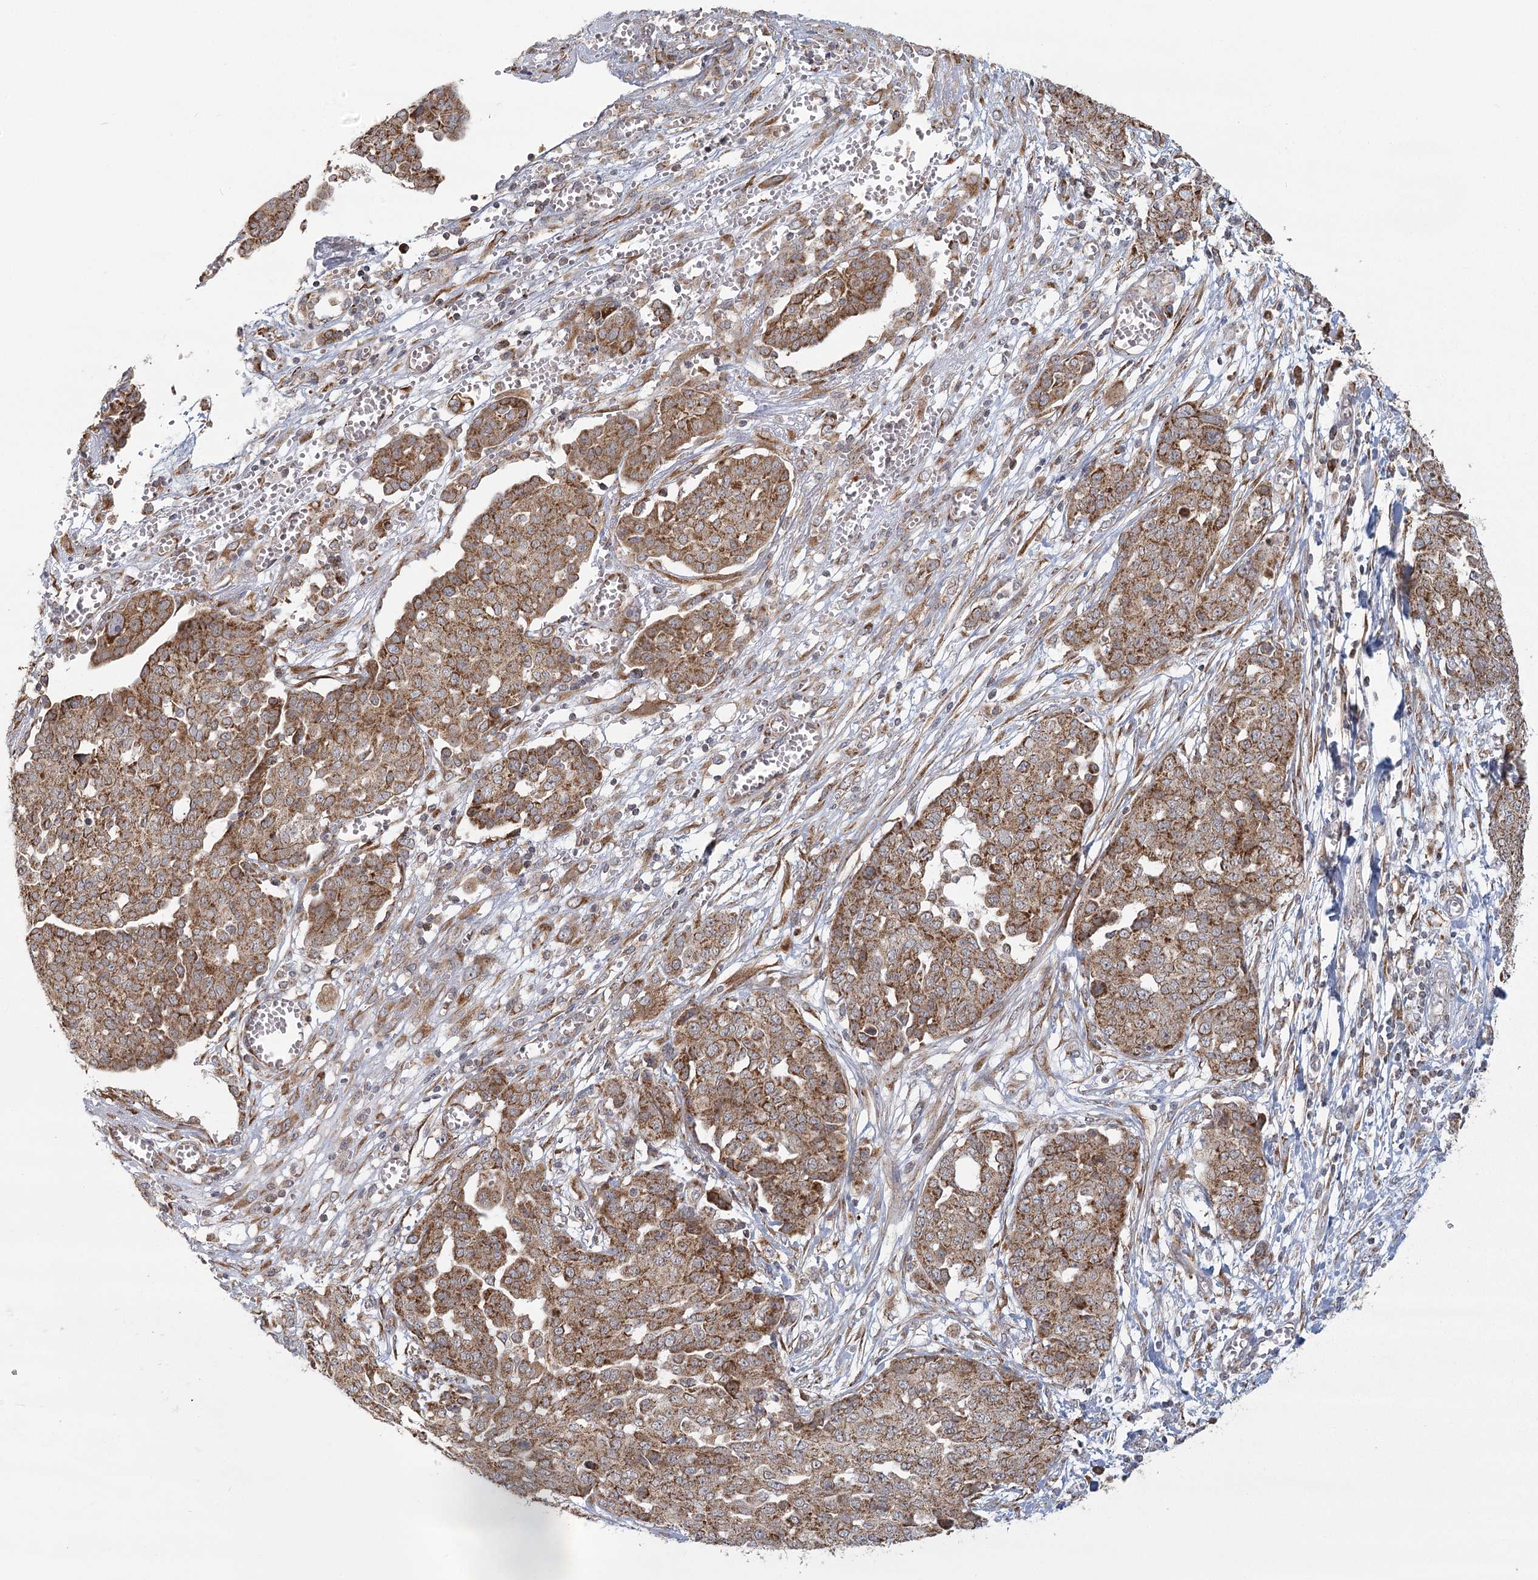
{"staining": {"intensity": "moderate", "quantity": ">75%", "location": "cytoplasmic/membranous"}, "tissue": "ovarian cancer", "cell_type": "Tumor cells", "image_type": "cancer", "snomed": [{"axis": "morphology", "description": "Cystadenocarcinoma, serous, NOS"}, {"axis": "topography", "description": "Soft tissue"}, {"axis": "topography", "description": "Ovary"}], "caption": "Immunohistochemical staining of serous cystadenocarcinoma (ovarian) demonstrates medium levels of moderate cytoplasmic/membranous positivity in about >75% of tumor cells.", "gene": "LACTB", "patient": {"sex": "female", "age": 57}}